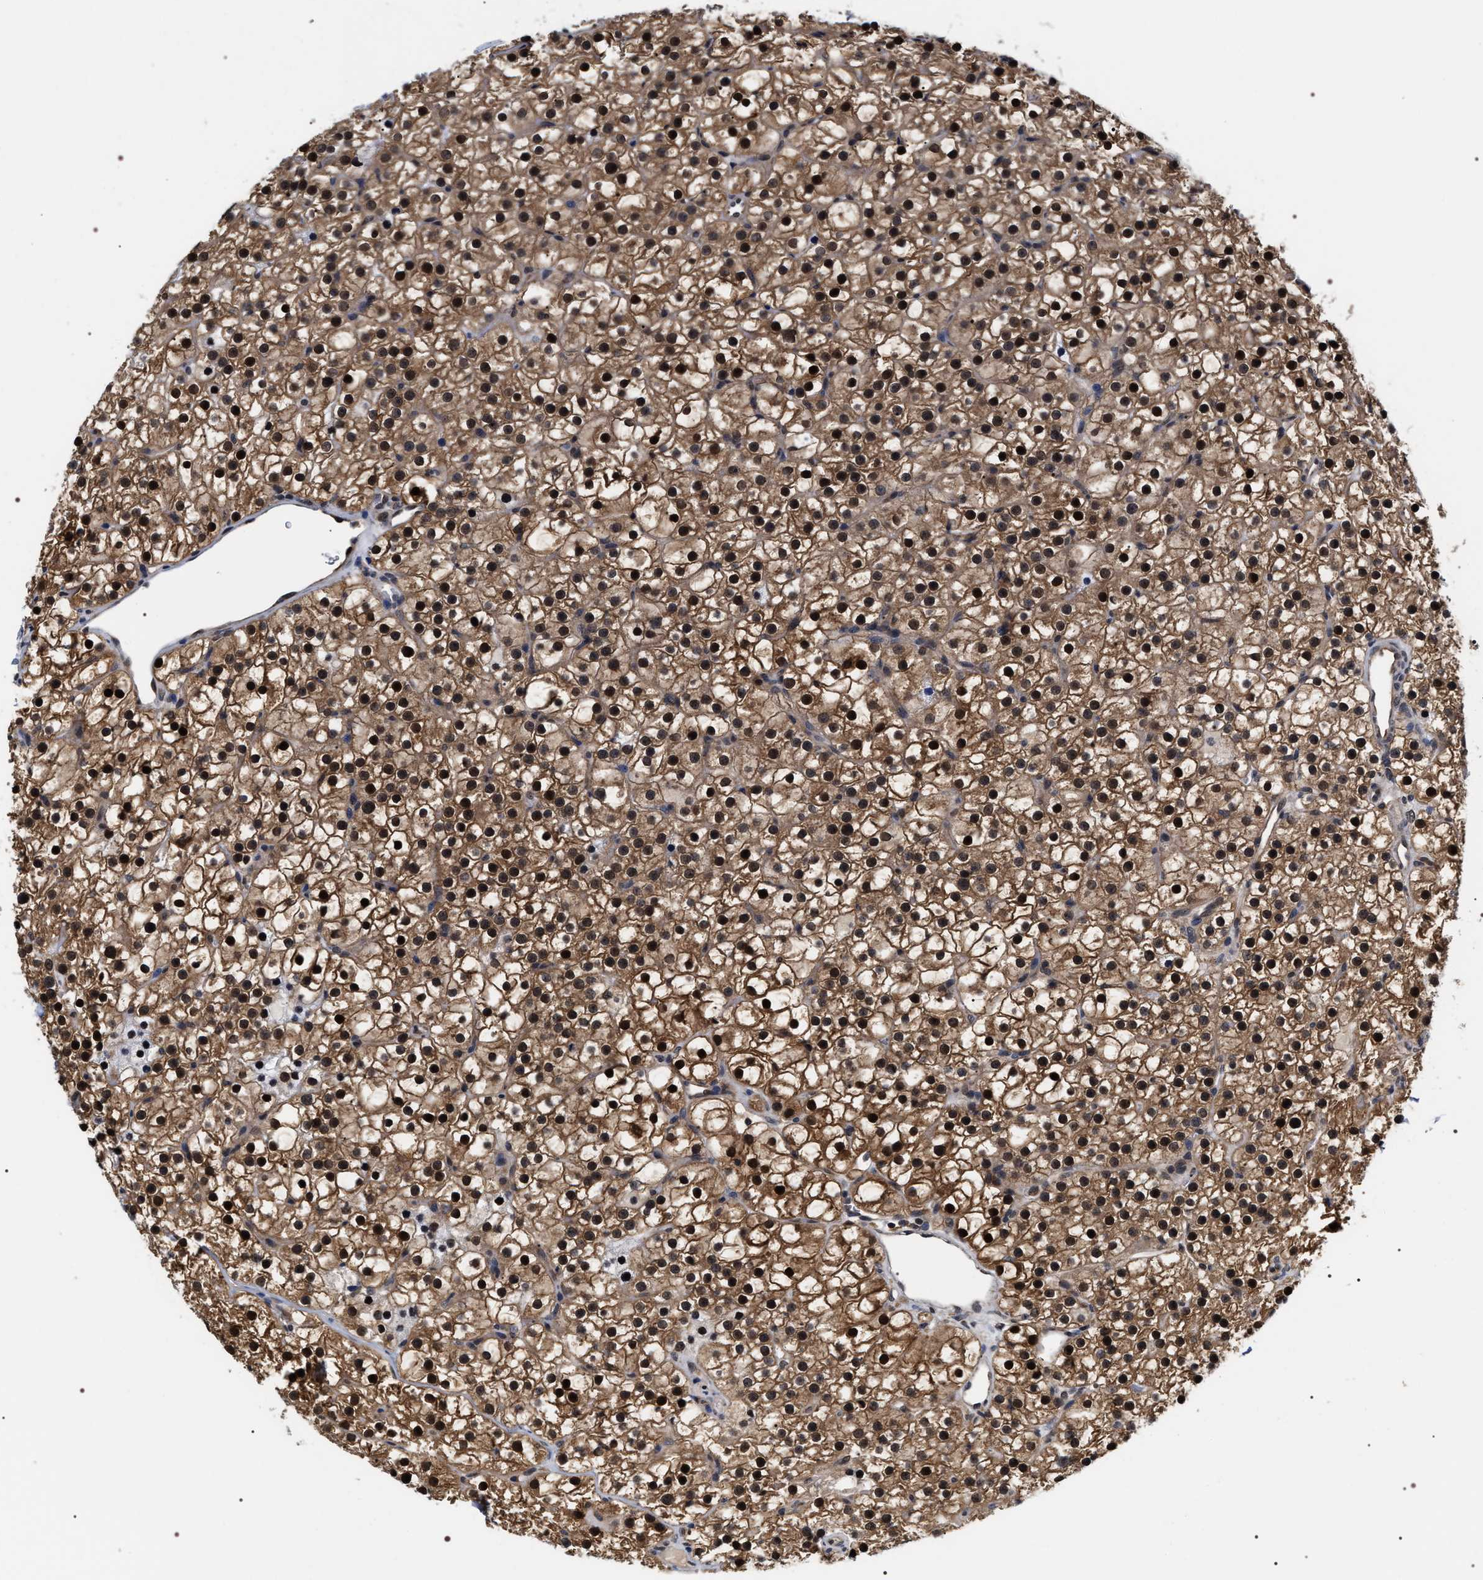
{"staining": {"intensity": "moderate", "quantity": ">75%", "location": "cytoplasmic/membranous,nuclear"}, "tissue": "parathyroid gland", "cell_type": "Glandular cells", "image_type": "normal", "snomed": [{"axis": "morphology", "description": "Normal tissue, NOS"}, {"axis": "morphology", "description": "Adenoma, NOS"}, {"axis": "topography", "description": "Parathyroid gland"}], "caption": "The histopathology image exhibits a brown stain indicating the presence of a protein in the cytoplasmic/membranous,nuclear of glandular cells in parathyroid gland.", "gene": "BAG6", "patient": {"sex": "female", "age": 70}}